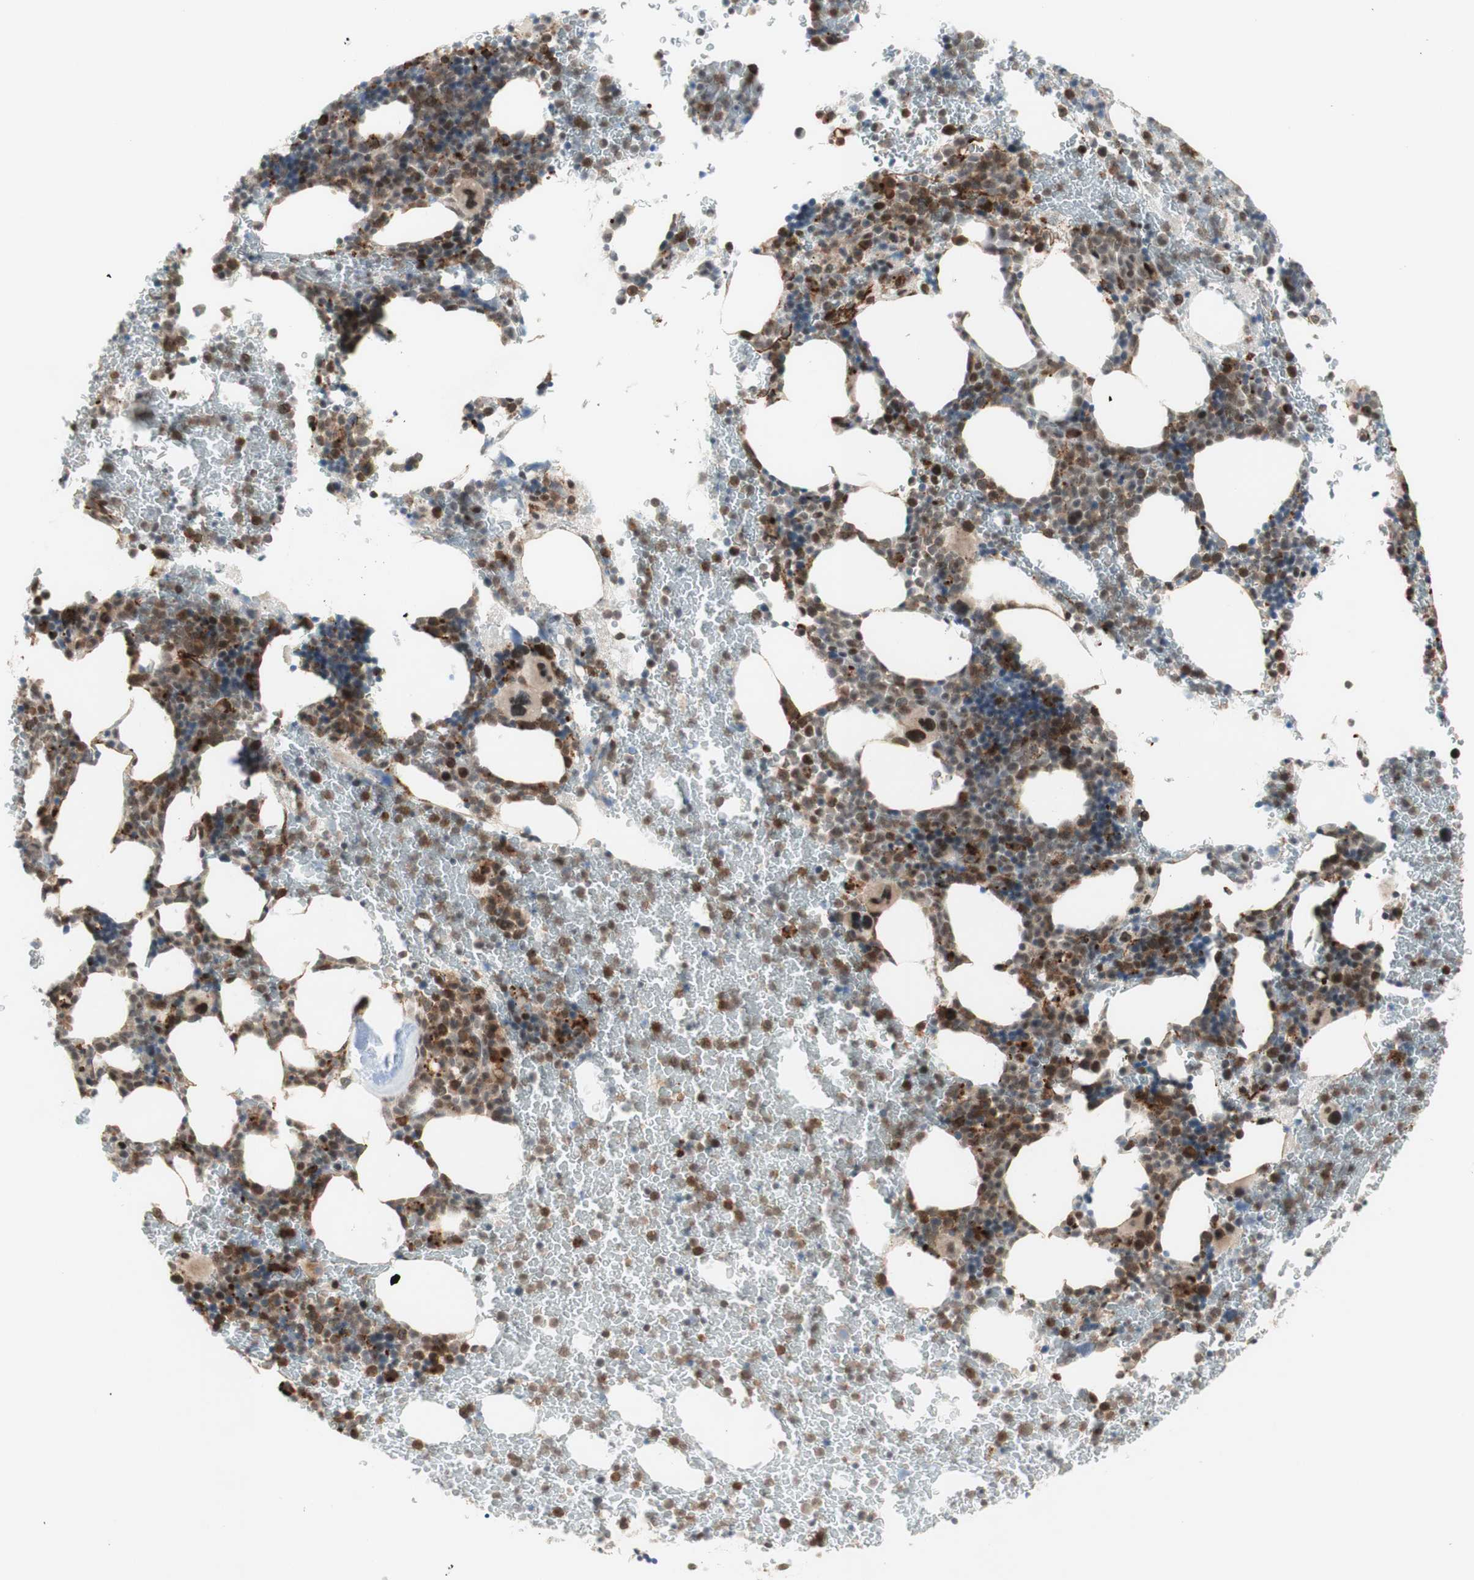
{"staining": {"intensity": "moderate", "quantity": "25%-75%", "location": "cytoplasmic/membranous,nuclear"}, "tissue": "bone marrow", "cell_type": "Hematopoietic cells", "image_type": "normal", "snomed": [{"axis": "morphology", "description": "Normal tissue, NOS"}, {"axis": "morphology", "description": "Inflammation, NOS"}, {"axis": "topography", "description": "Bone marrow"}], "caption": "The histopathology image exhibits a brown stain indicating the presence of a protein in the cytoplasmic/membranous,nuclear of hematopoietic cells in bone marrow. Immunohistochemistry (ihc) stains the protein of interest in brown and the nuclei are stained blue.", "gene": "GAPT", "patient": {"sex": "male", "age": 72}}